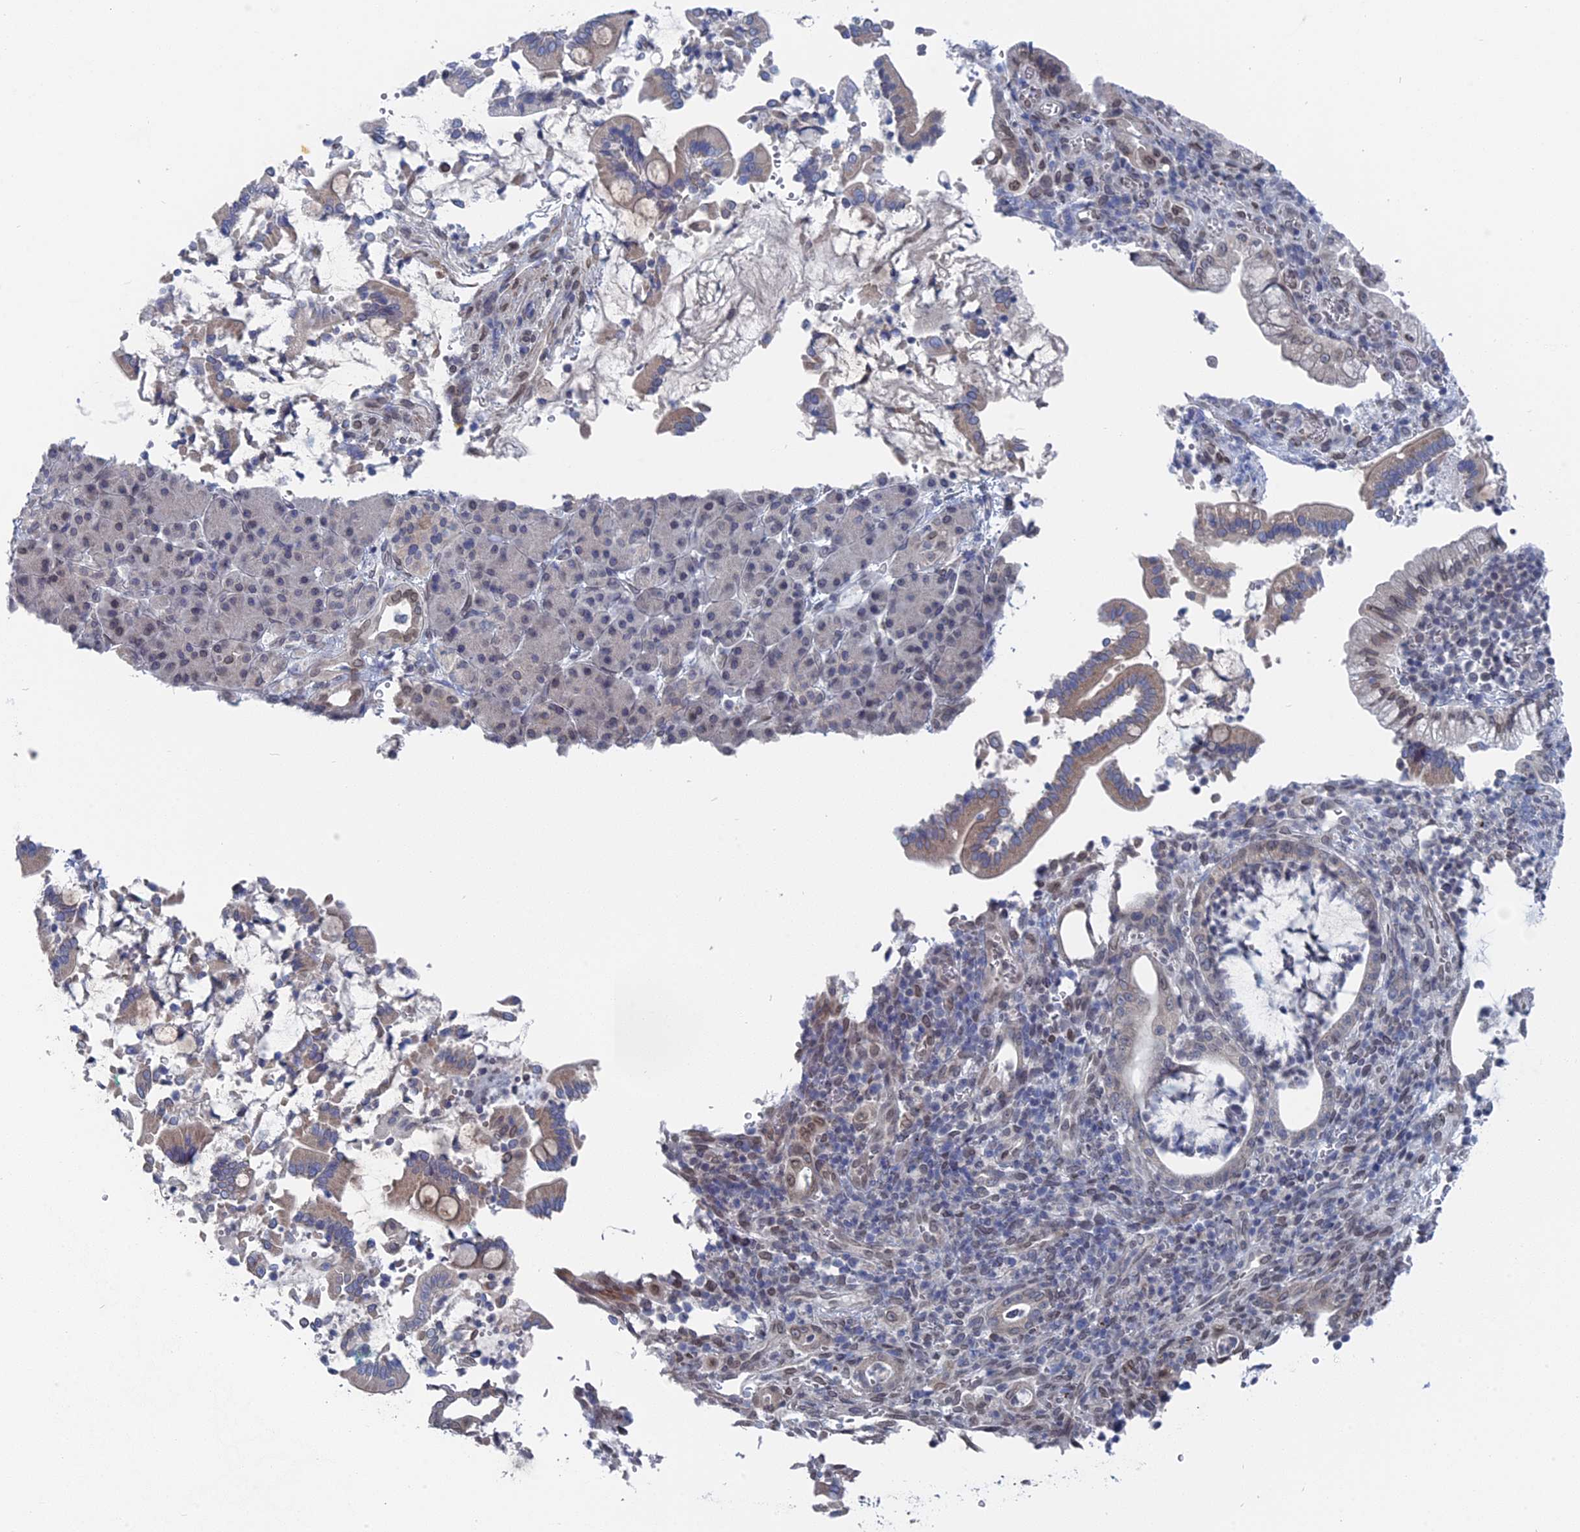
{"staining": {"intensity": "weak", "quantity": "<25%", "location": "cytoplasmic/membranous"}, "tissue": "pancreatic cancer", "cell_type": "Tumor cells", "image_type": "cancer", "snomed": [{"axis": "morphology", "description": "Normal tissue, NOS"}, {"axis": "morphology", "description": "Adenocarcinoma, NOS"}, {"axis": "topography", "description": "Pancreas"}], "caption": "The micrograph demonstrates no significant positivity in tumor cells of adenocarcinoma (pancreatic).", "gene": "MTRF1", "patient": {"sex": "female", "age": 55}}